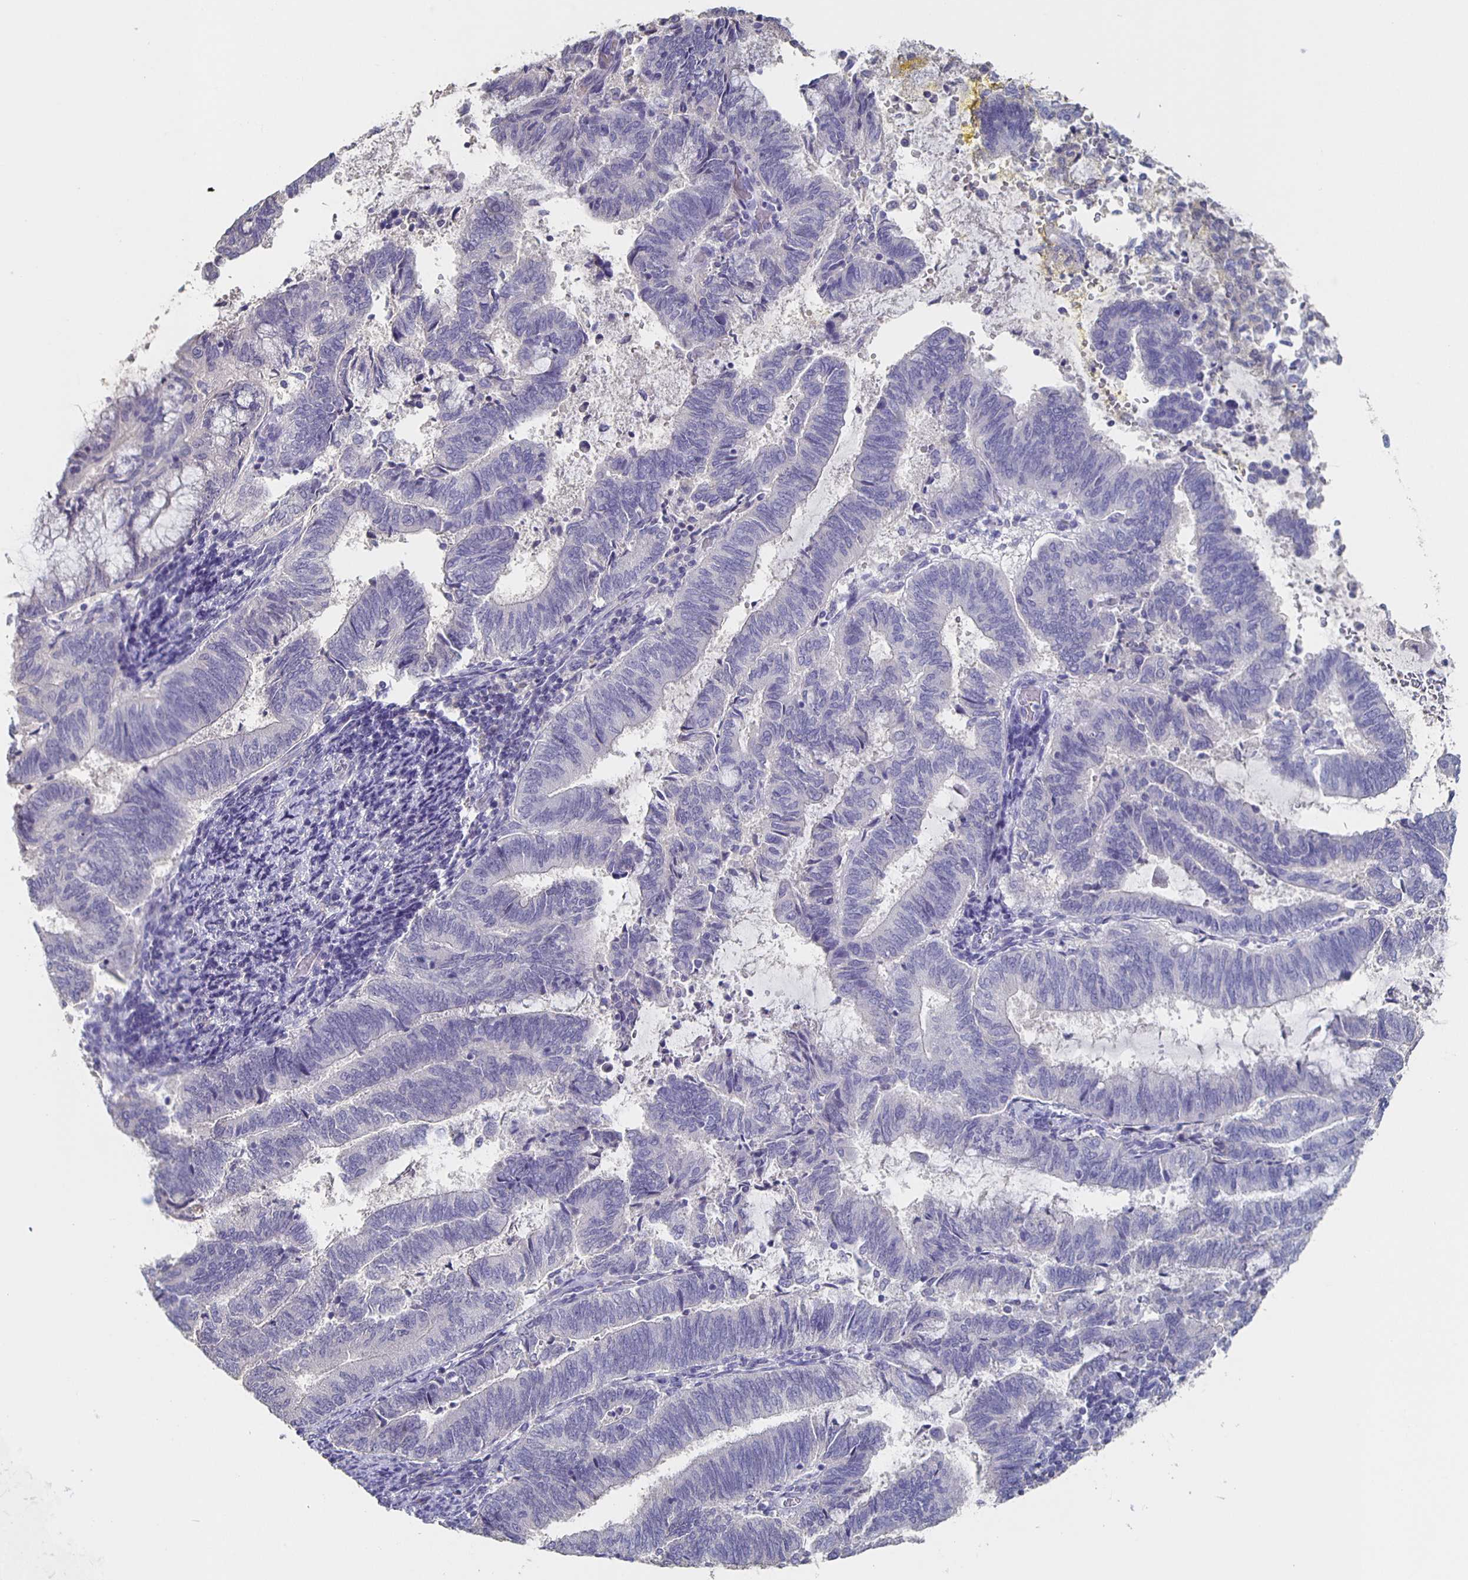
{"staining": {"intensity": "negative", "quantity": "none", "location": "none"}, "tissue": "endometrial cancer", "cell_type": "Tumor cells", "image_type": "cancer", "snomed": [{"axis": "morphology", "description": "Adenocarcinoma, NOS"}, {"axis": "topography", "description": "Endometrium"}], "caption": "Immunohistochemistry (IHC) histopathology image of neoplastic tissue: human endometrial cancer stained with DAB reveals no significant protein positivity in tumor cells.", "gene": "CACNA2D2", "patient": {"sex": "female", "age": 65}}